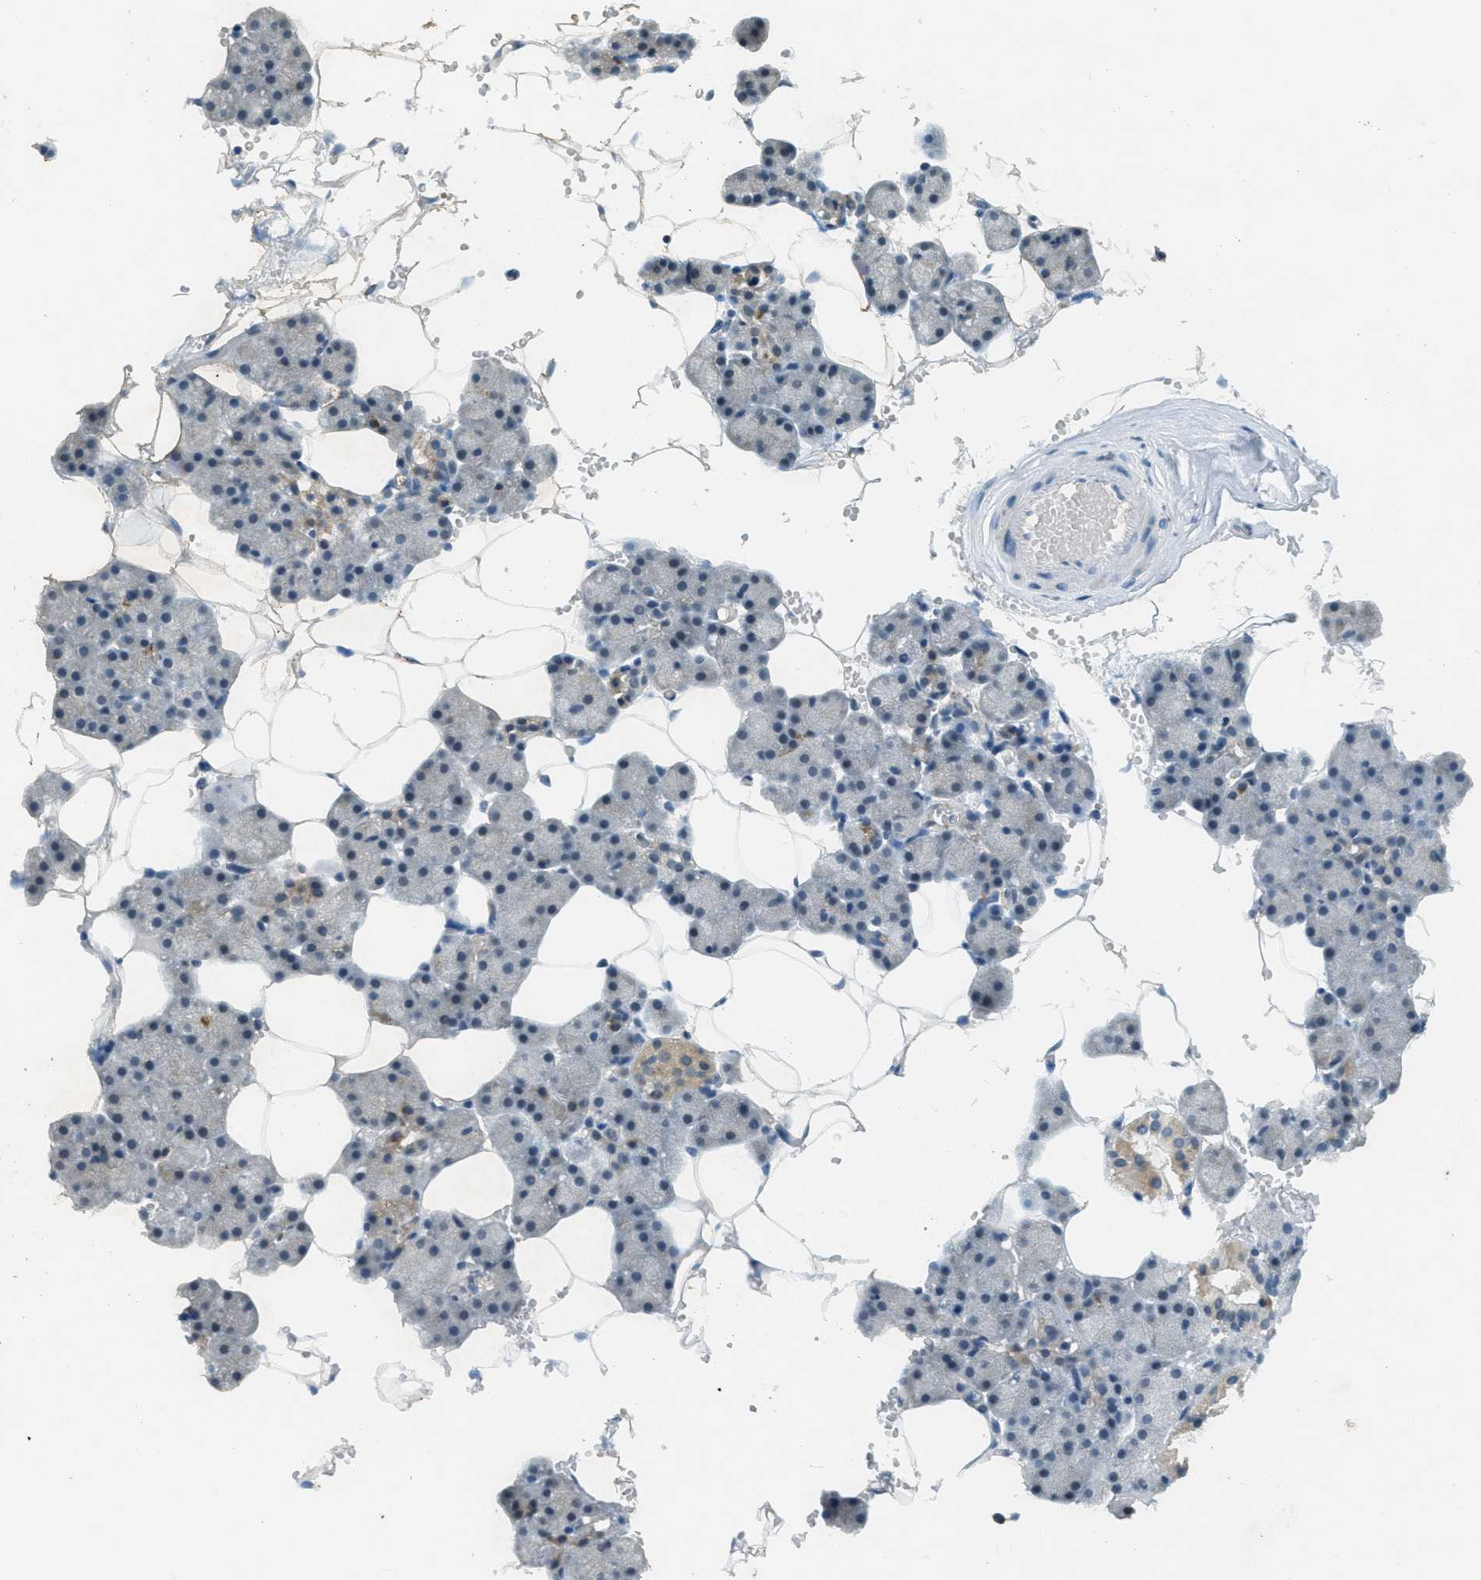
{"staining": {"intensity": "weak", "quantity": "<25%", "location": "cytoplasmic/membranous"}, "tissue": "salivary gland", "cell_type": "Glandular cells", "image_type": "normal", "snomed": [{"axis": "morphology", "description": "Normal tissue, NOS"}, {"axis": "topography", "description": "Salivary gland"}], "caption": "The immunohistochemistry (IHC) image has no significant staining in glandular cells of salivary gland. (DAB (3,3'-diaminobenzidine) immunohistochemistry with hematoxylin counter stain).", "gene": "TCF20", "patient": {"sex": "male", "age": 62}}